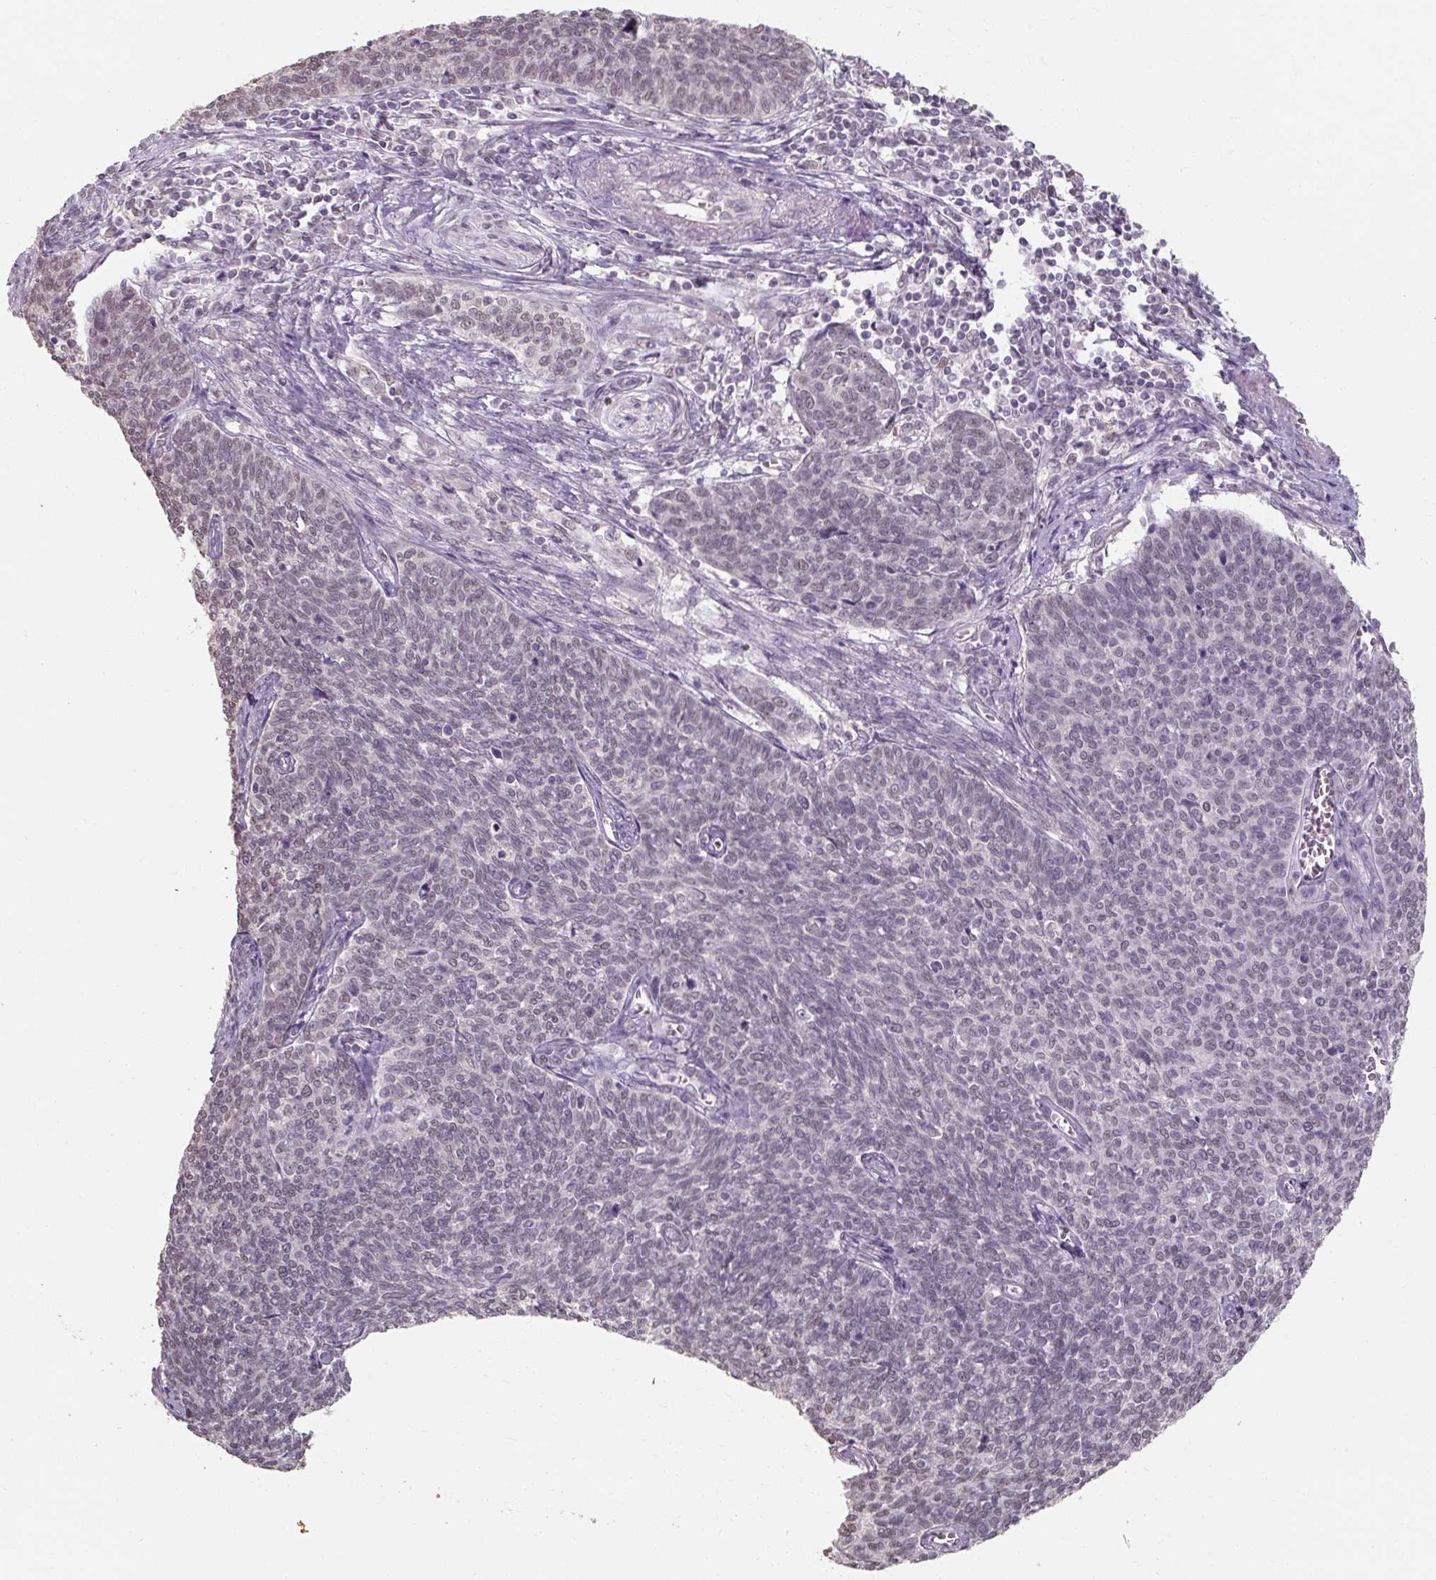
{"staining": {"intensity": "negative", "quantity": "none", "location": "none"}, "tissue": "cervical cancer", "cell_type": "Tumor cells", "image_type": "cancer", "snomed": [{"axis": "morphology", "description": "Squamous cell carcinoma, NOS"}, {"axis": "topography", "description": "Cervix"}], "caption": "Immunohistochemical staining of cervical cancer (squamous cell carcinoma) demonstrates no significant staining in tumor cells.", "gene": "ZFTRAF1", "patient": {"sex": "female", "age": 39}}